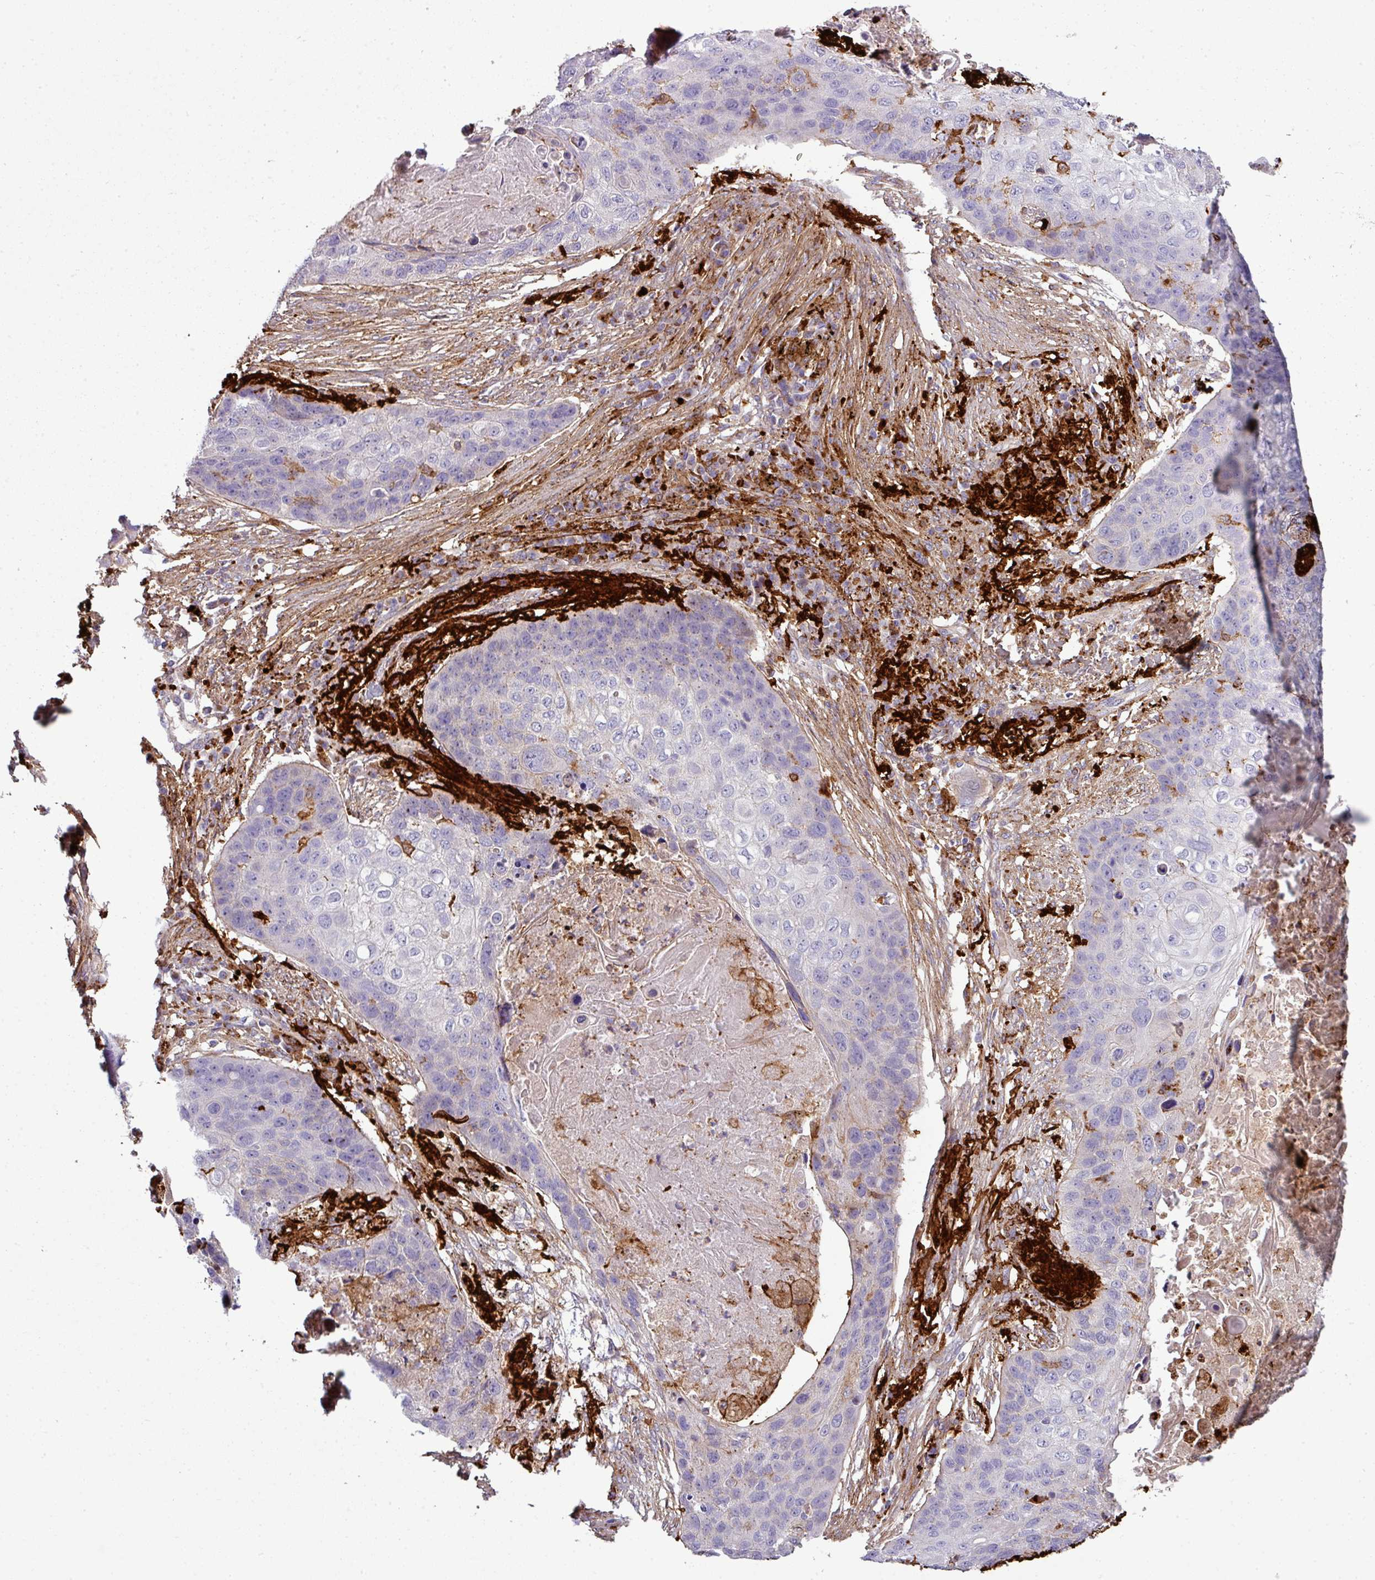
{"staining": {"intensity": "negative", "quantity": "none", "location": "none"}, "tissue": "lung cancer", "cell_type": "Tumor cells", "image_type": "cancer", "snomed": [{"axis": "morphology", "description": "Squamous cell carcinoma, NOS"}, {"axis": "topography", "description": "Lung"}], "caption": "Photomicrograph shows no protein positivity in tumor cells of lung cancer (squamous cell carcinoma) tissue.", "gene": "COL8A1", "patient": {"sex": "female", "age": 63}}